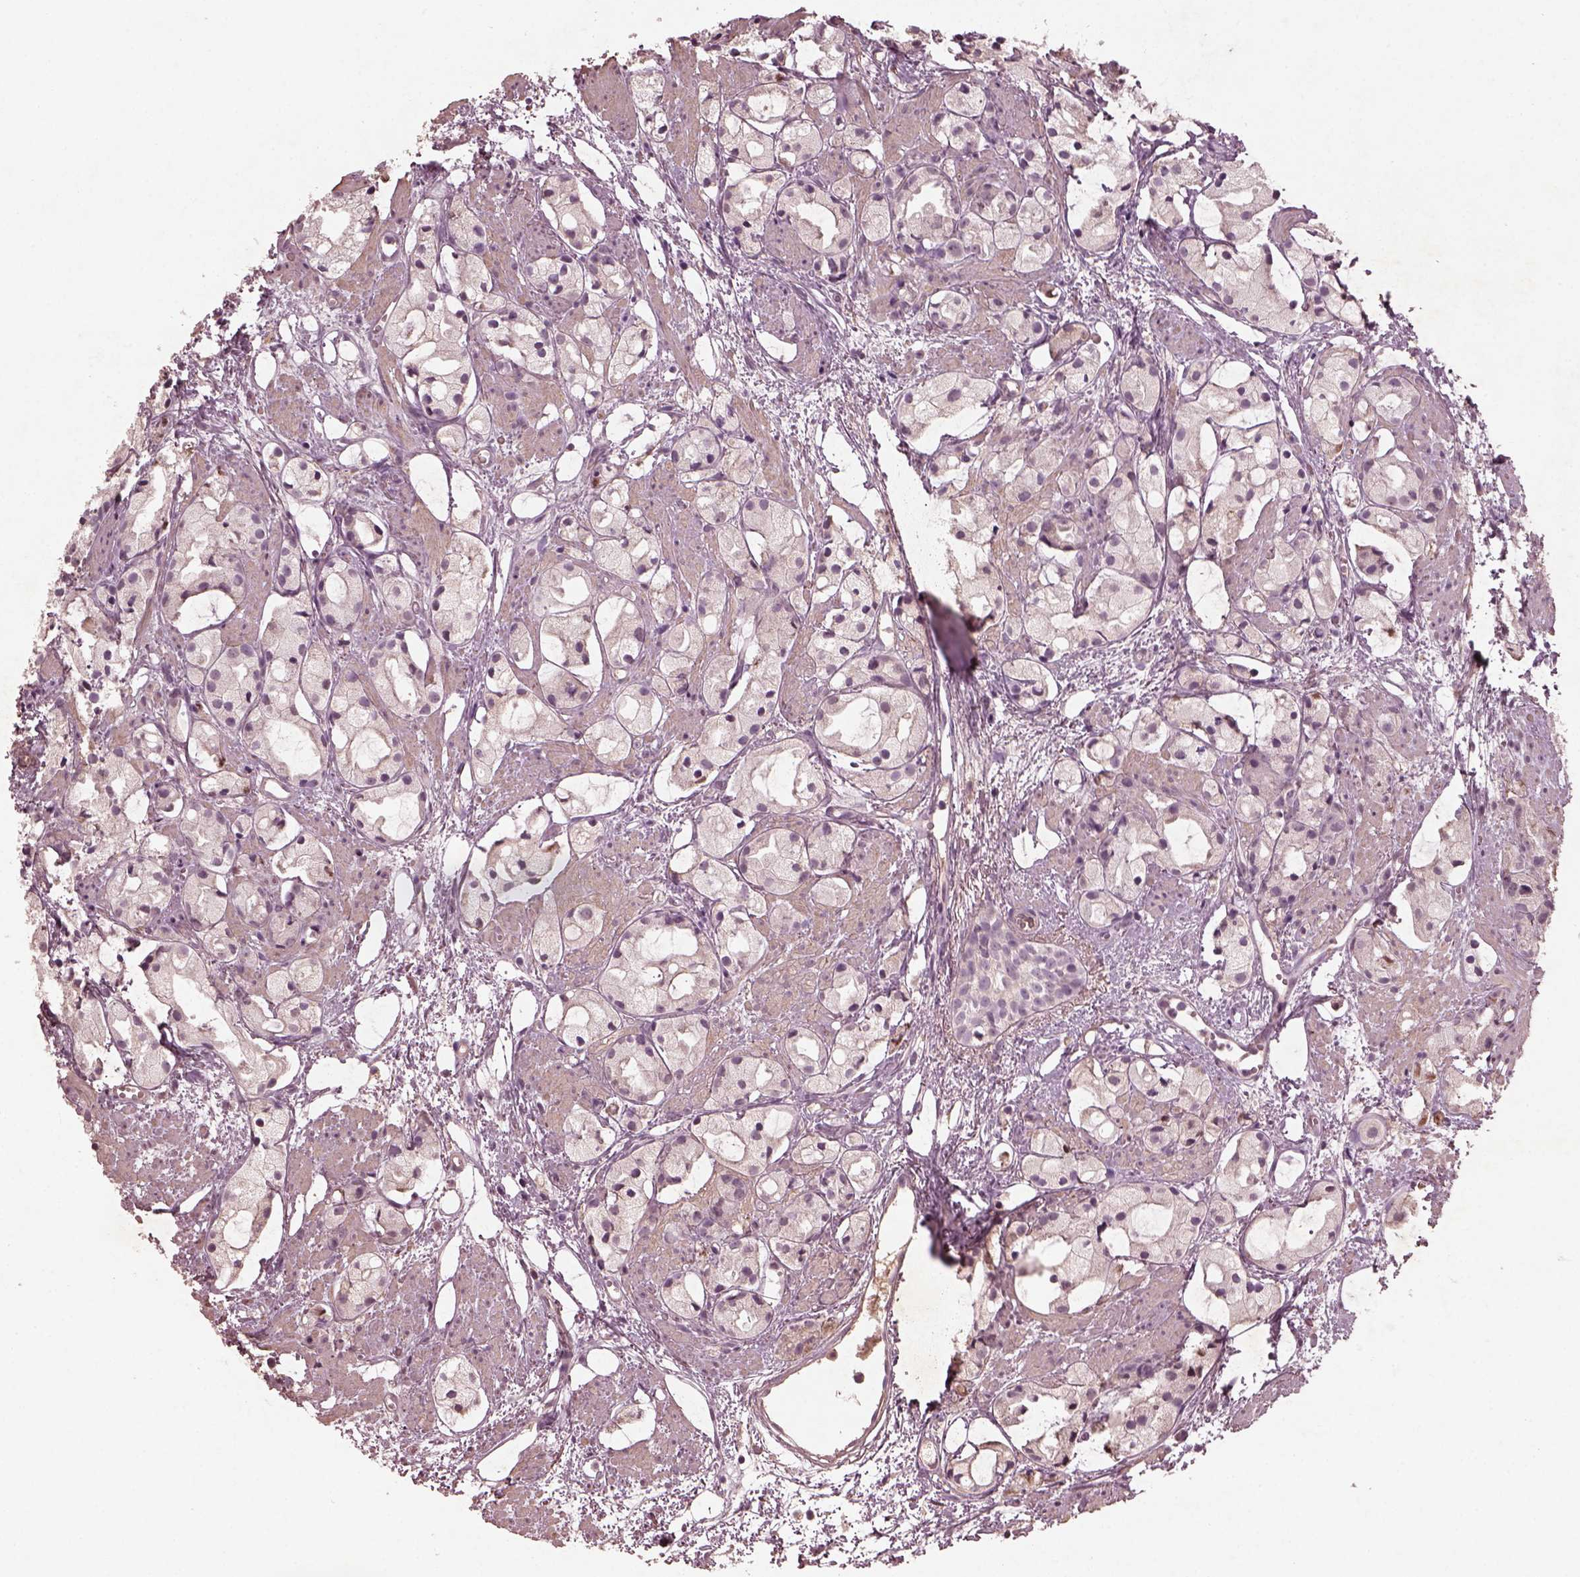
{"staining": {"intensity": "negative", "quantity": "none", "location": "none"}, "tissue": "prostate cancer", "cell_type": "Tumor cells", "image_type": "cancer", "snomed": [{"axis": "morphology", "description": "Adenocarcinoma, High grade"}, {"axis": "topography", "description": "Prostate"}], "caption": "DAB immunohistochemical staining of human prostate cancer (adenocarcinoma (high-grade)) displays no significant expression in tumor cells.", "gene": "FRRS1L", "patient": {"sex": "male", "age": 85}}